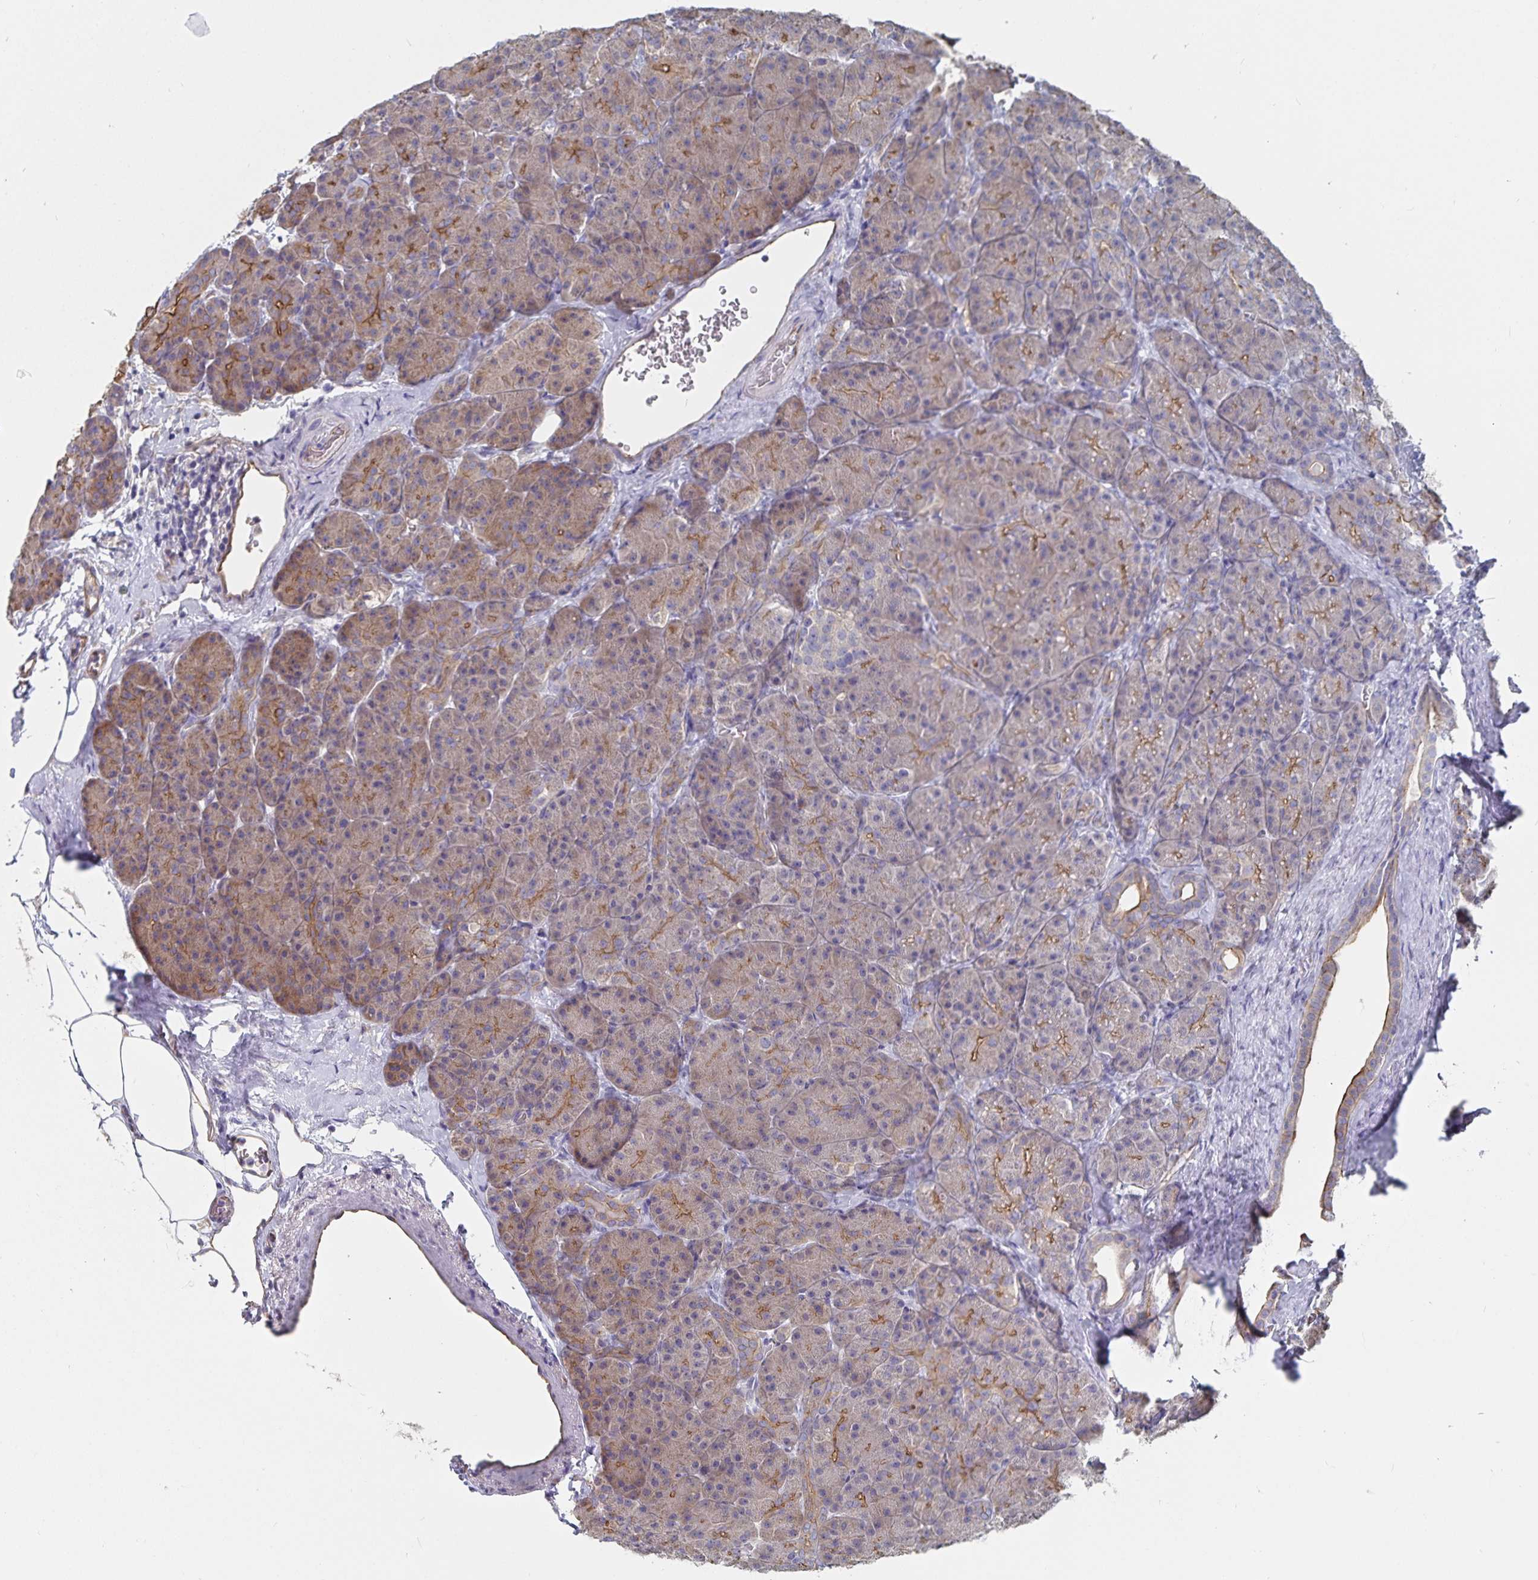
{"staining": {"intensity": "moderate", "quantity": "25%-75%", "location": "cytoplasmic/membranous"}, "tissue": "pancreas", "cell_type": "Exocrine glandular cells", "image_type": "normal", "snomed": [{"axis": "morphology", "description": "Normal tissue, NOS"}, {"axis": "topography", "description": "Pancreas"}], "caption": "DAB immunohistochemical staining of normal pancreas displays moderate cytoplasmic/membranous protein expression in approximately 25%-75% of exocrine glandular cells.", "gene": "SSTR1", "patient": {"sex": "male", "age": 57}}